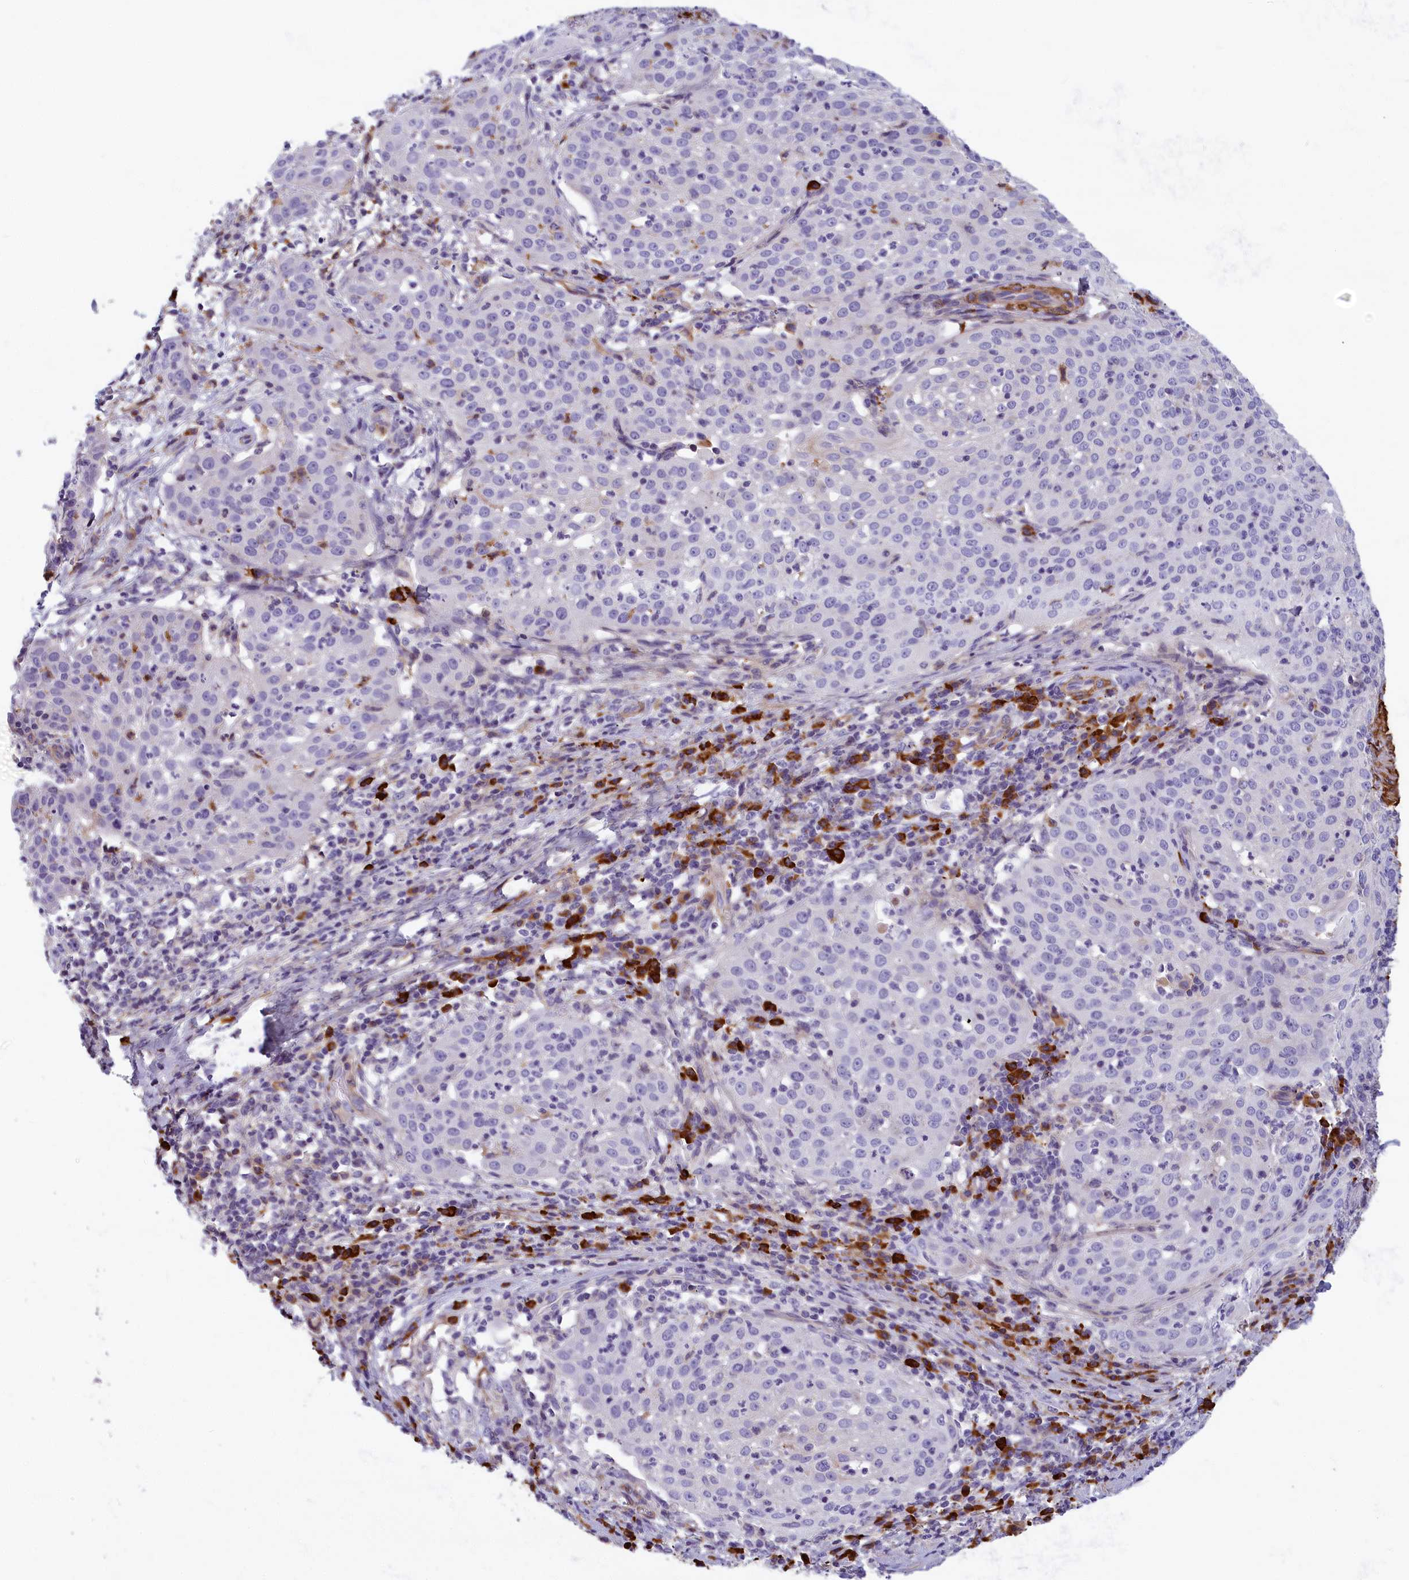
{"staining": {"intensity": "negative", "quantity": "none", "location": "none"}, "tissue": "cervical cancer", "cell_type": "Tumor cells", "image_type": "cancer", "snomed": [{"axis": "morphology", "description": "Squamous cell carcinoma, NOS"}, {"axis": "topography", "description": "Cervix"}], "caption": "A high-resolution image shows immunohistochemistry staining of cervical cancer, which demonstrates no significant staining in tumor cells. (Immunohistochemistry, brightfield microscopy, high magnification).", "gene": "BCL2L13", "patient": {"sex": "female", "age": 57}}